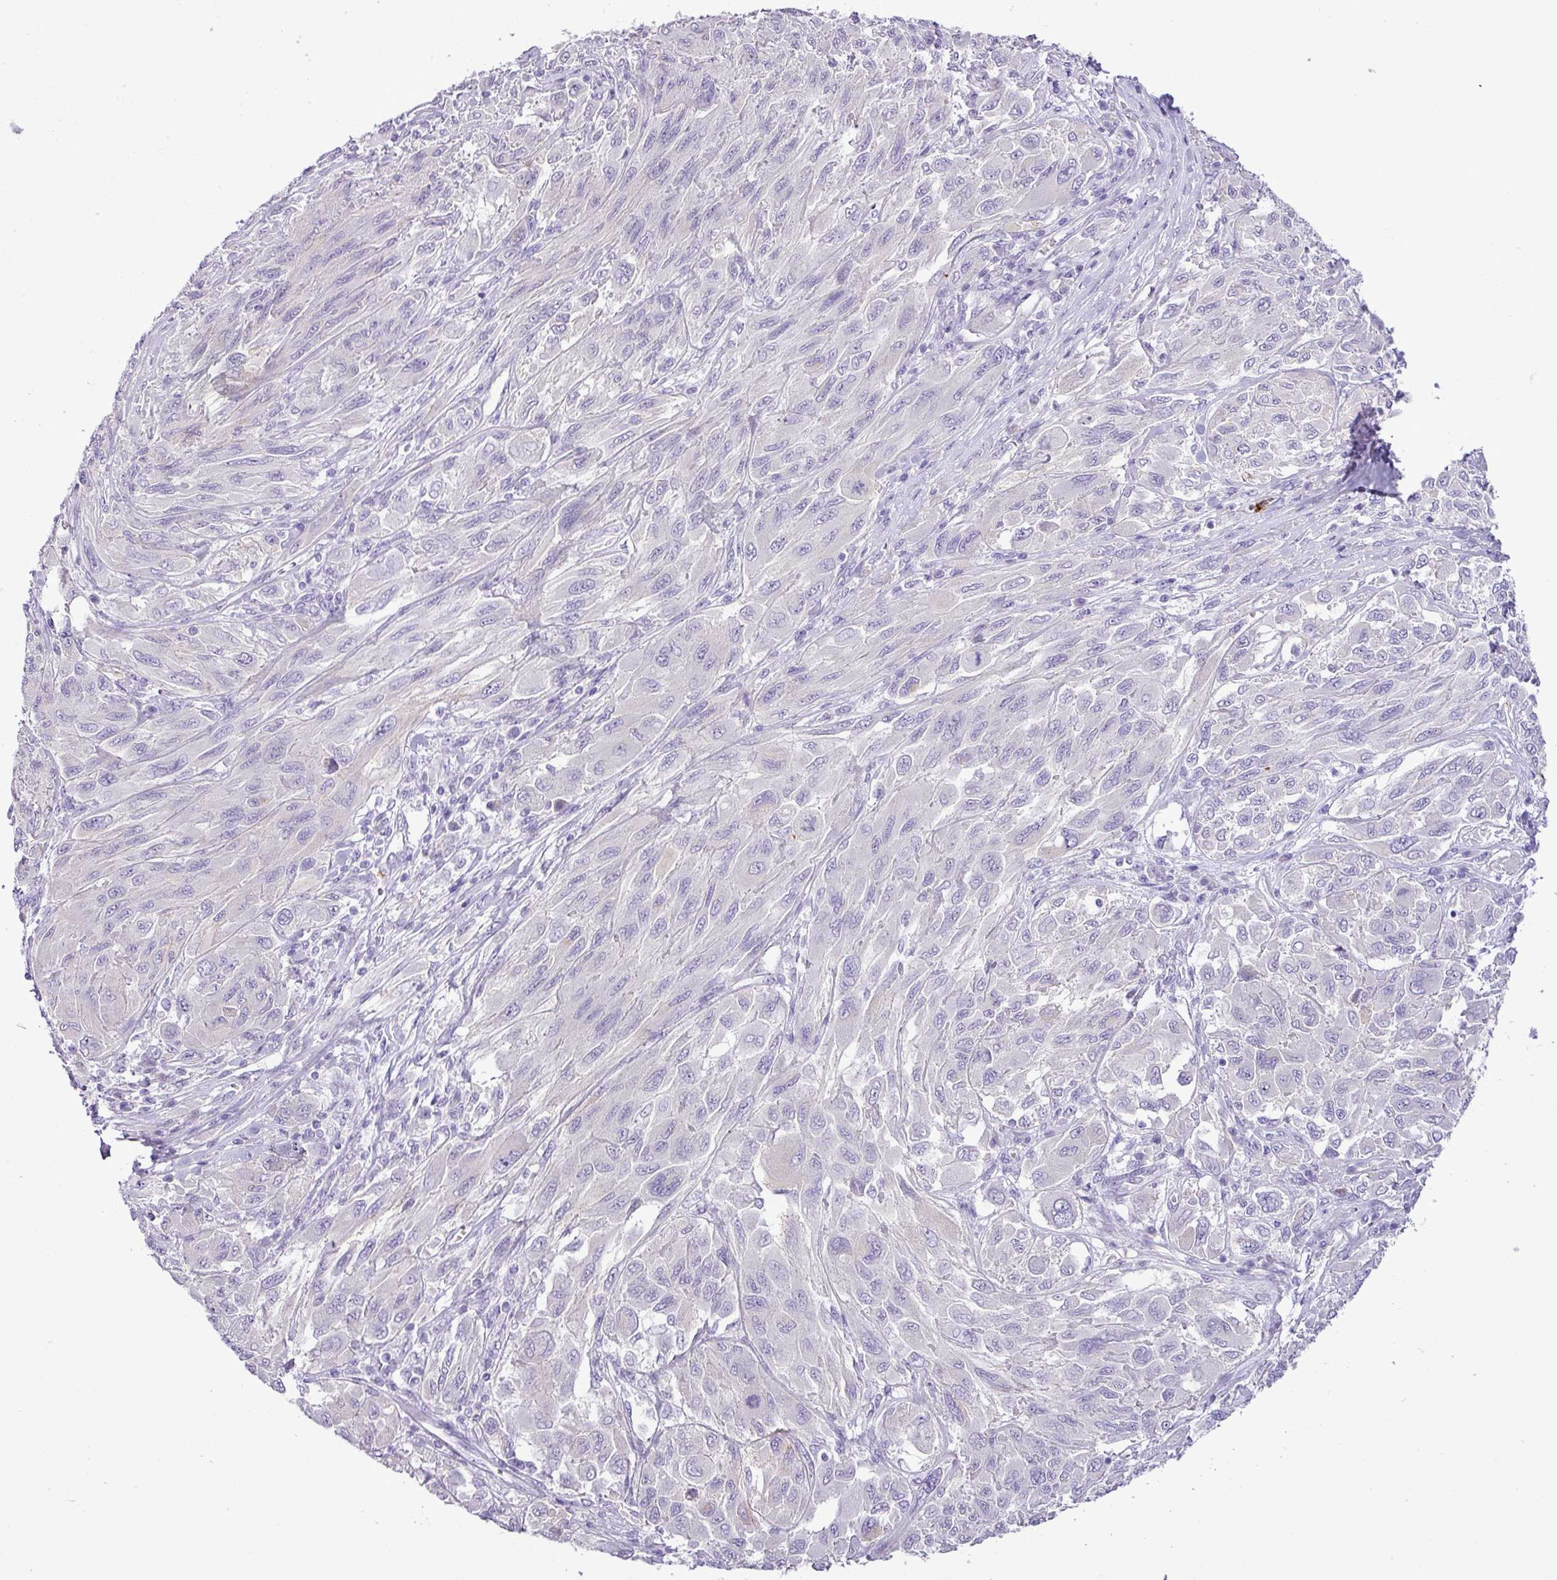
{"staining": {"intensity": "negative", "quantity": "none", "location": "none"}, "tissue": "melanoma", "cell_type": "Tumor cells", "image_type": "cancer", "snomed": [{"axis": "morphology", "description": "Malignant melanoma, NOS"}, {"axis": "topography", "description": "Skin"}], "caption": "This is an IHC micrograph of human malignant melanoma. There is no expression in tumor cells.", "gene": "ZSCAN5A", "patient": {"sex": "female", "age": 91}}